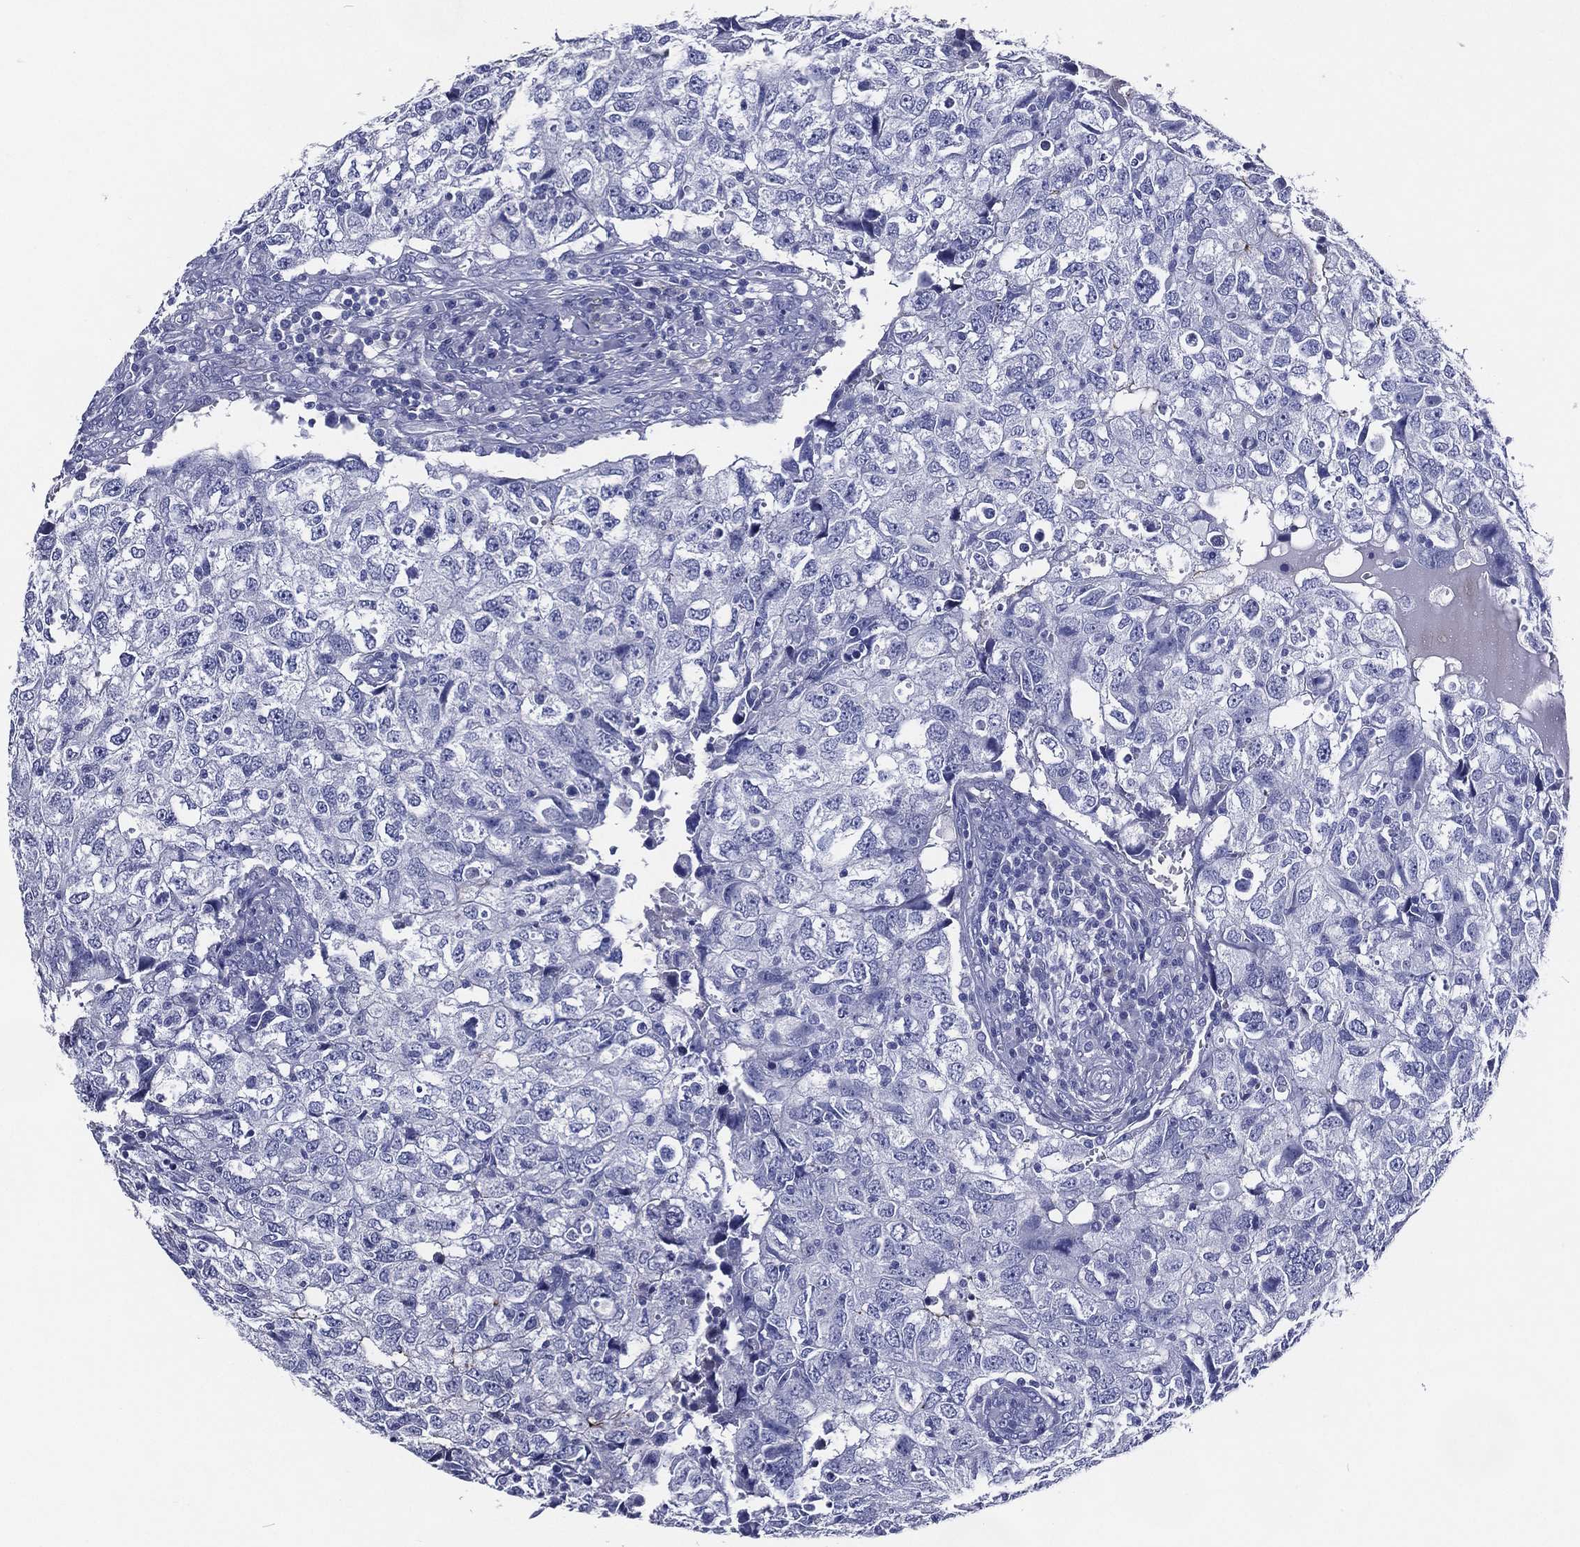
{"staining": {"intensity": "negative", "quantity": "none", "location": "none"}, "tissue": "breast cancer", "cell_type": "Tumor cells", "image_type": "cancer", "snomed": [{"axis": "morphology", "description": "Duct carcinoma"}, {"axis": "topography", "description": "Breast"}], "caption": "This is a photomicrograph of immunohistochemistry (IHC) staining of breast intraductal carcinoma, which shows no staining in tumor cells.", "gene": "ACE2", "patient": {"sex": "female", "age": 30}}